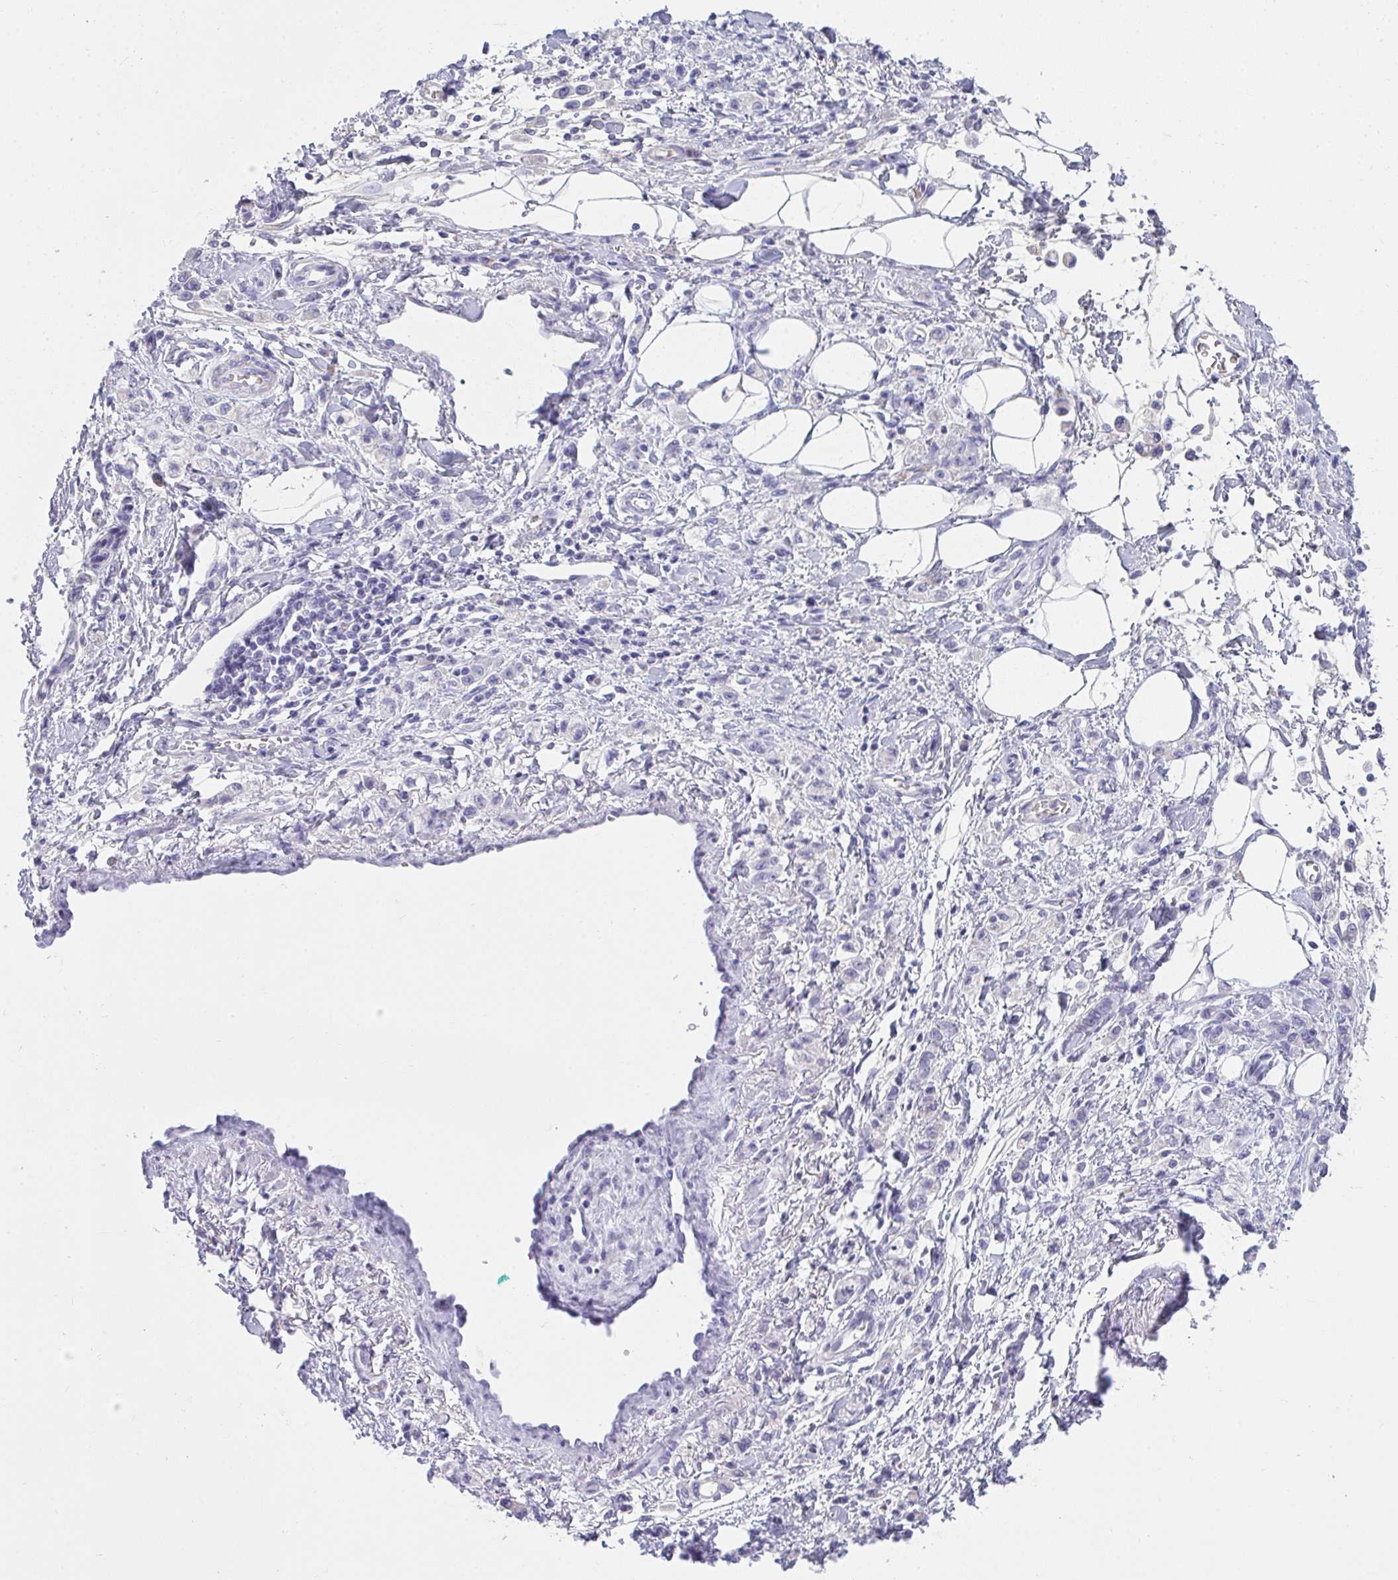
{"staining": {"intensity": "negative", "quantity": "none", "location": "none"}, "tissue": "stomach cancer", "cell_type": "Tumor cells", "image_type": "cancer", "snomed": [{"axis": "morphology", "description": "Adenocarcinoma, NOS"}, {"axis": "topography", "description": "Stomach"}], "caption": "Immunohistochemistry (IHC) image of neoplastic tissue: human stomach cancer stained with DAB (3,3'-diaminobenzidine) shows no significant protein expression in tumor cells.", "gene": "ZSWIM3", "patient": {"sex": "male", "age": 77}}